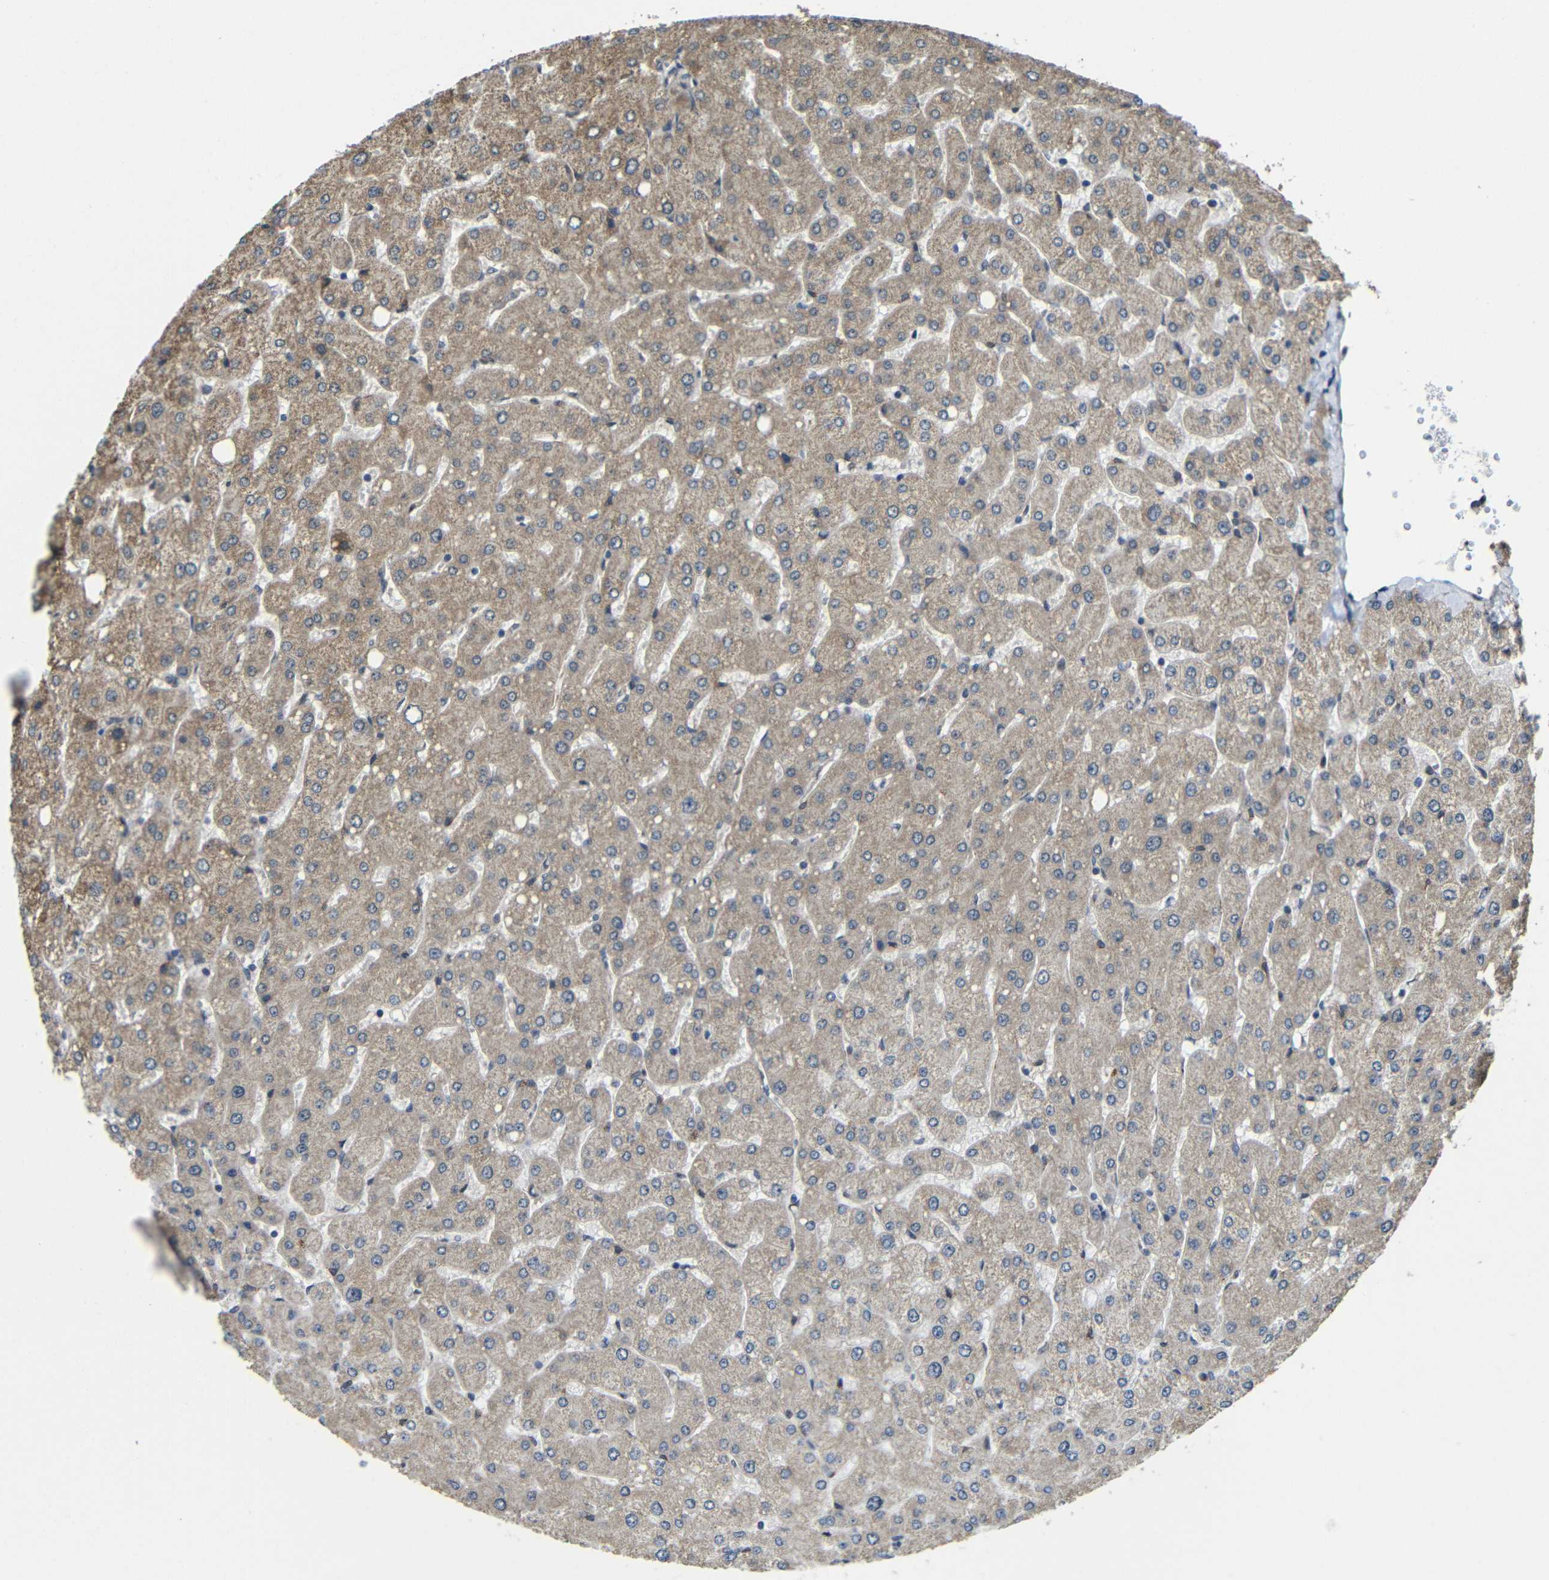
{"staining": {"intensity": "negative", "quantity": "none", "location": "none"}, "tissue": "liver", "cell_type": "Cholangiocytes", "image_type": "normal", "snomed": [{"axis": "morphology", "description": "Normal tissue, NOS"}, {"axis": "topography", "description": "Liver"}], "caption": "IHC of benign human liver shows no staining in cholangiocytes.", "gene": "FAM172A", "patient": {"sex": "male", "age": 55}}